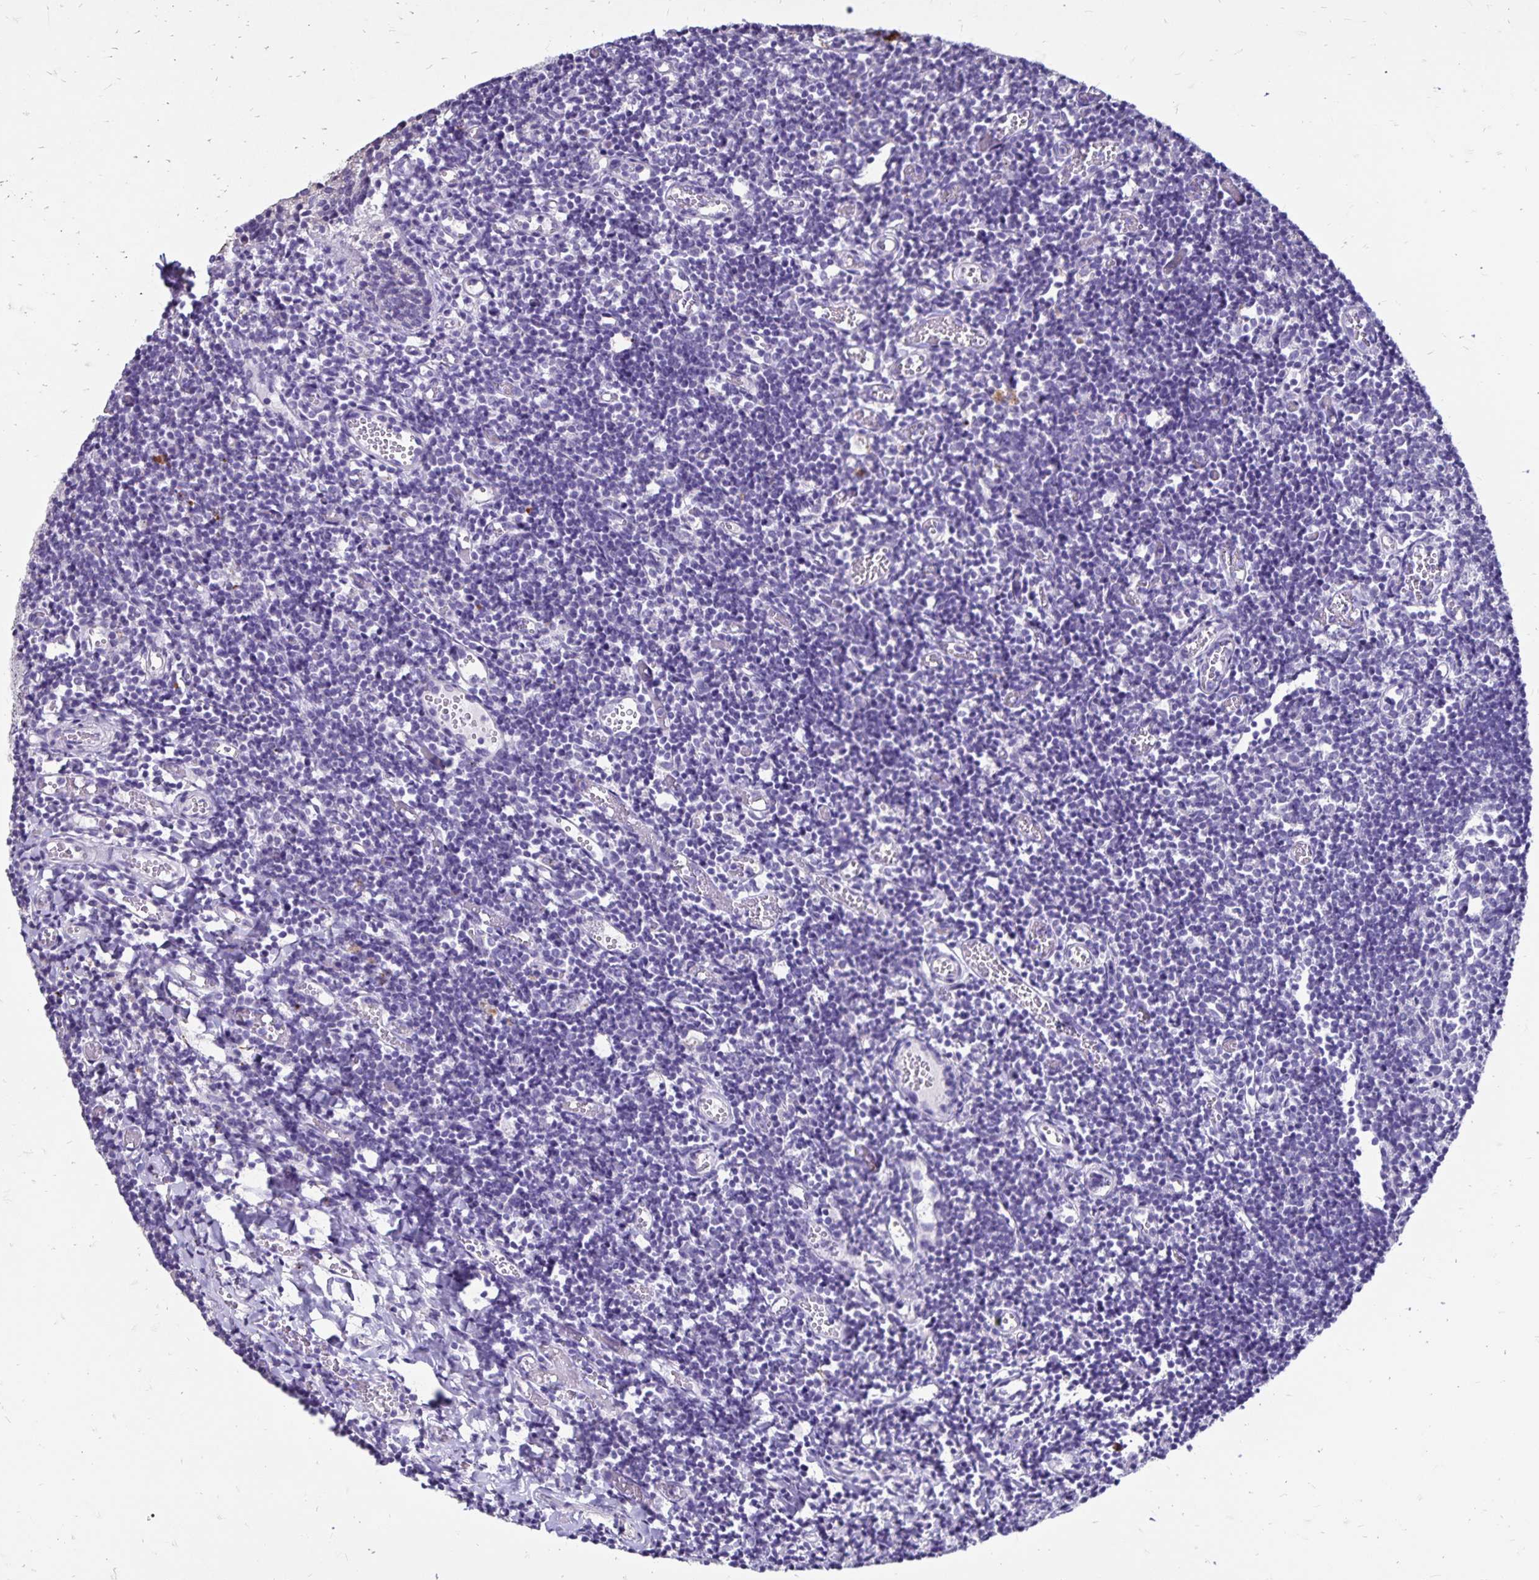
{"staining": {"intensity": "negative", "quantity": "none", "location": "none"}, "tissue": "tonsil", "cell_type": "Germinal center cells", "image_type": "normal", "snomed": [{"axis": "morphology", "description": "Normal tissue, NOS"}, {"axis": "topography", "description": "Tonsil"}], "caption": "Tonsil stained for a protein using immunohistochemistry reveals no positivity germinal center cells.", "gene": "EVPL", "patient": {"sex": "female", "age": 10}}